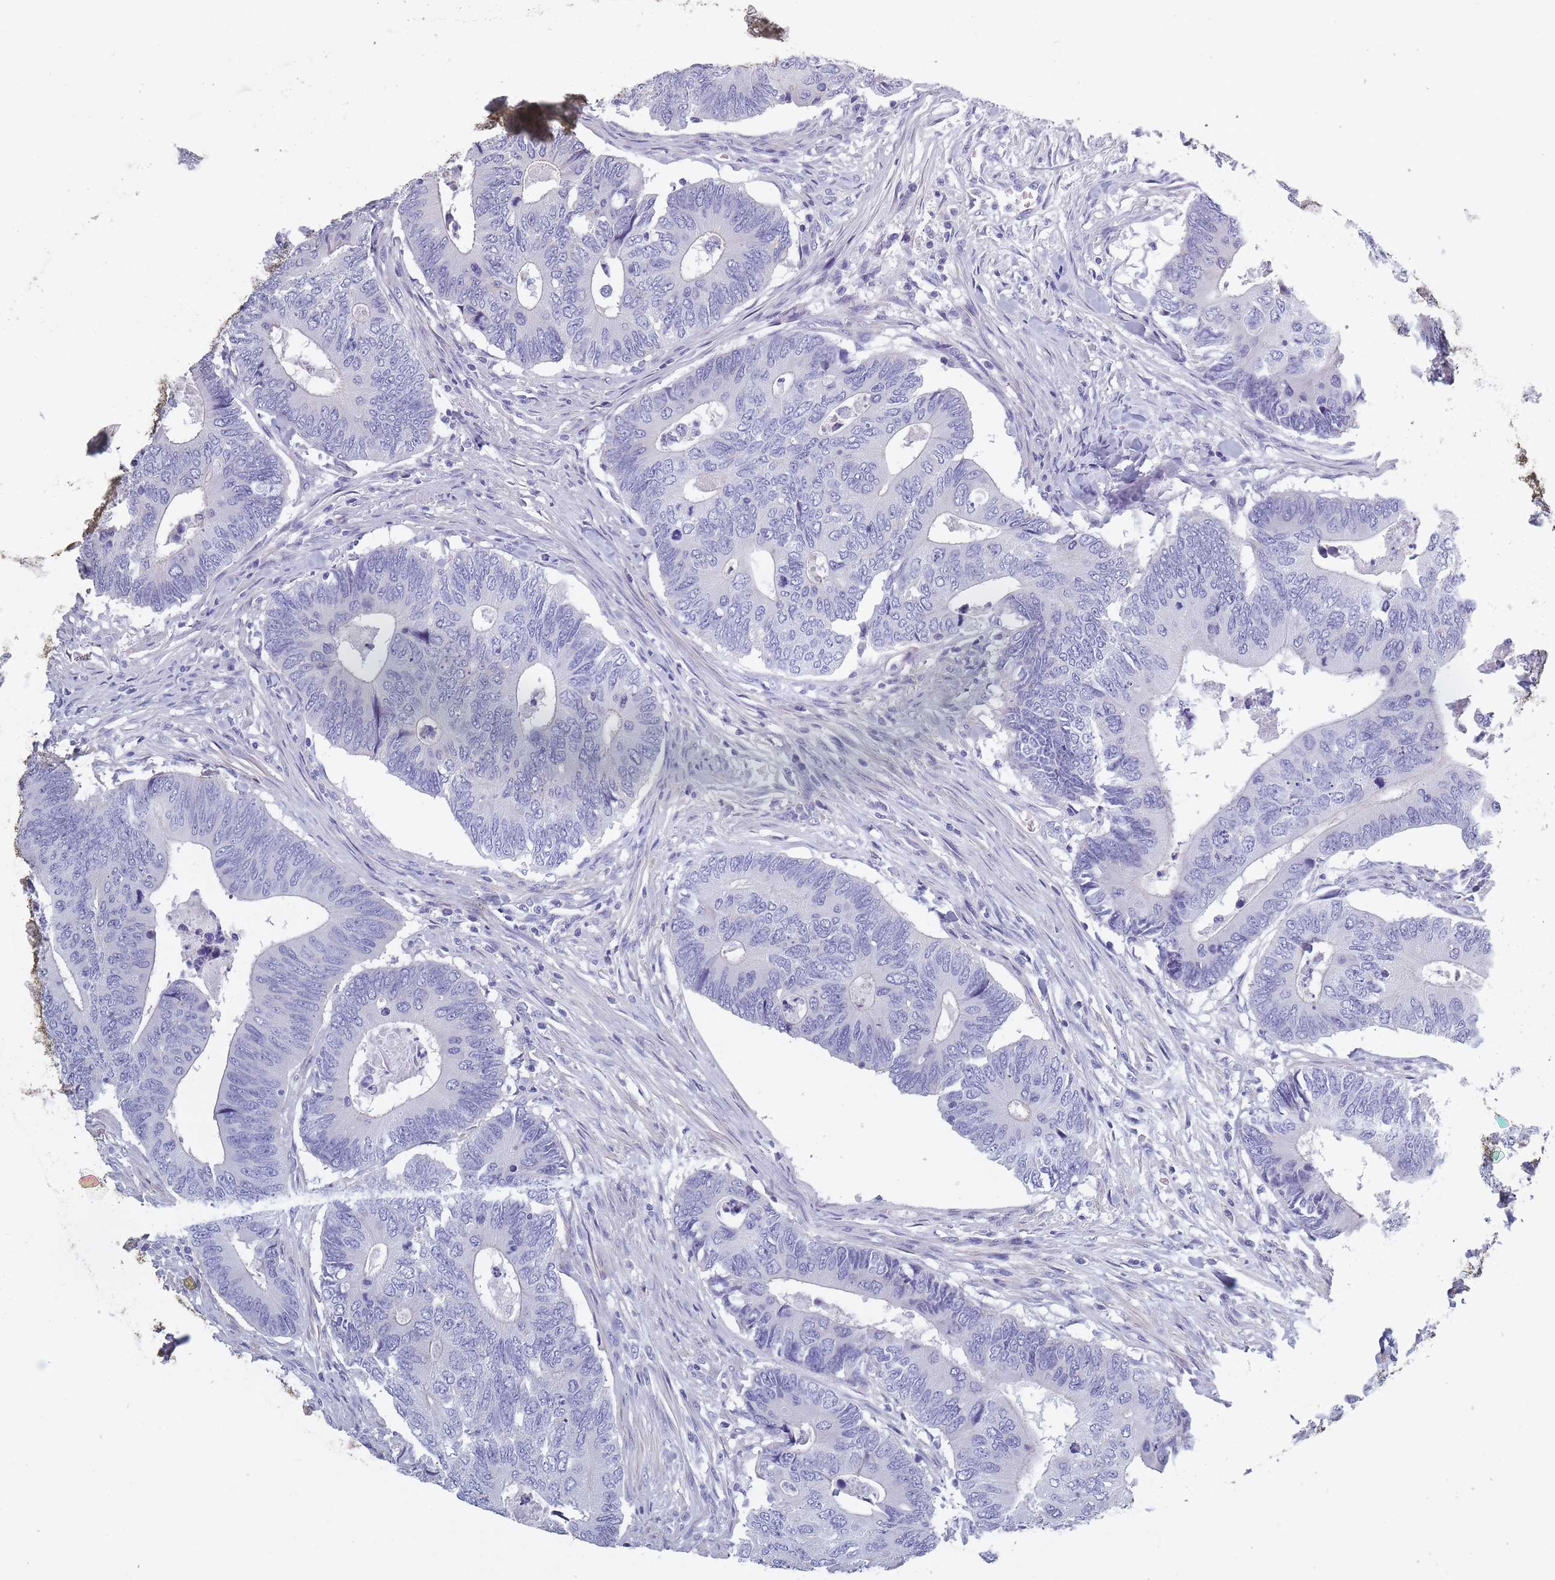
{"staining": {"intensity": "negative", "quantity": "none", "location": "none"}, "tissue": "colorectal cancer", "cell_type": "Tumor cells", "image_type": "cancer", "snomed": [{"axis": "morphology", "description": "Adenocarcinoma, NOS"}, {"axis": "topography", "description": "Colon"}], "caption": "Immunohistochemical staining of colorectal adenocarcinoma shows no significant expression in tumor cells.", "gene": "OR4C5", "patient": {"sex": "male", "age": 87}}